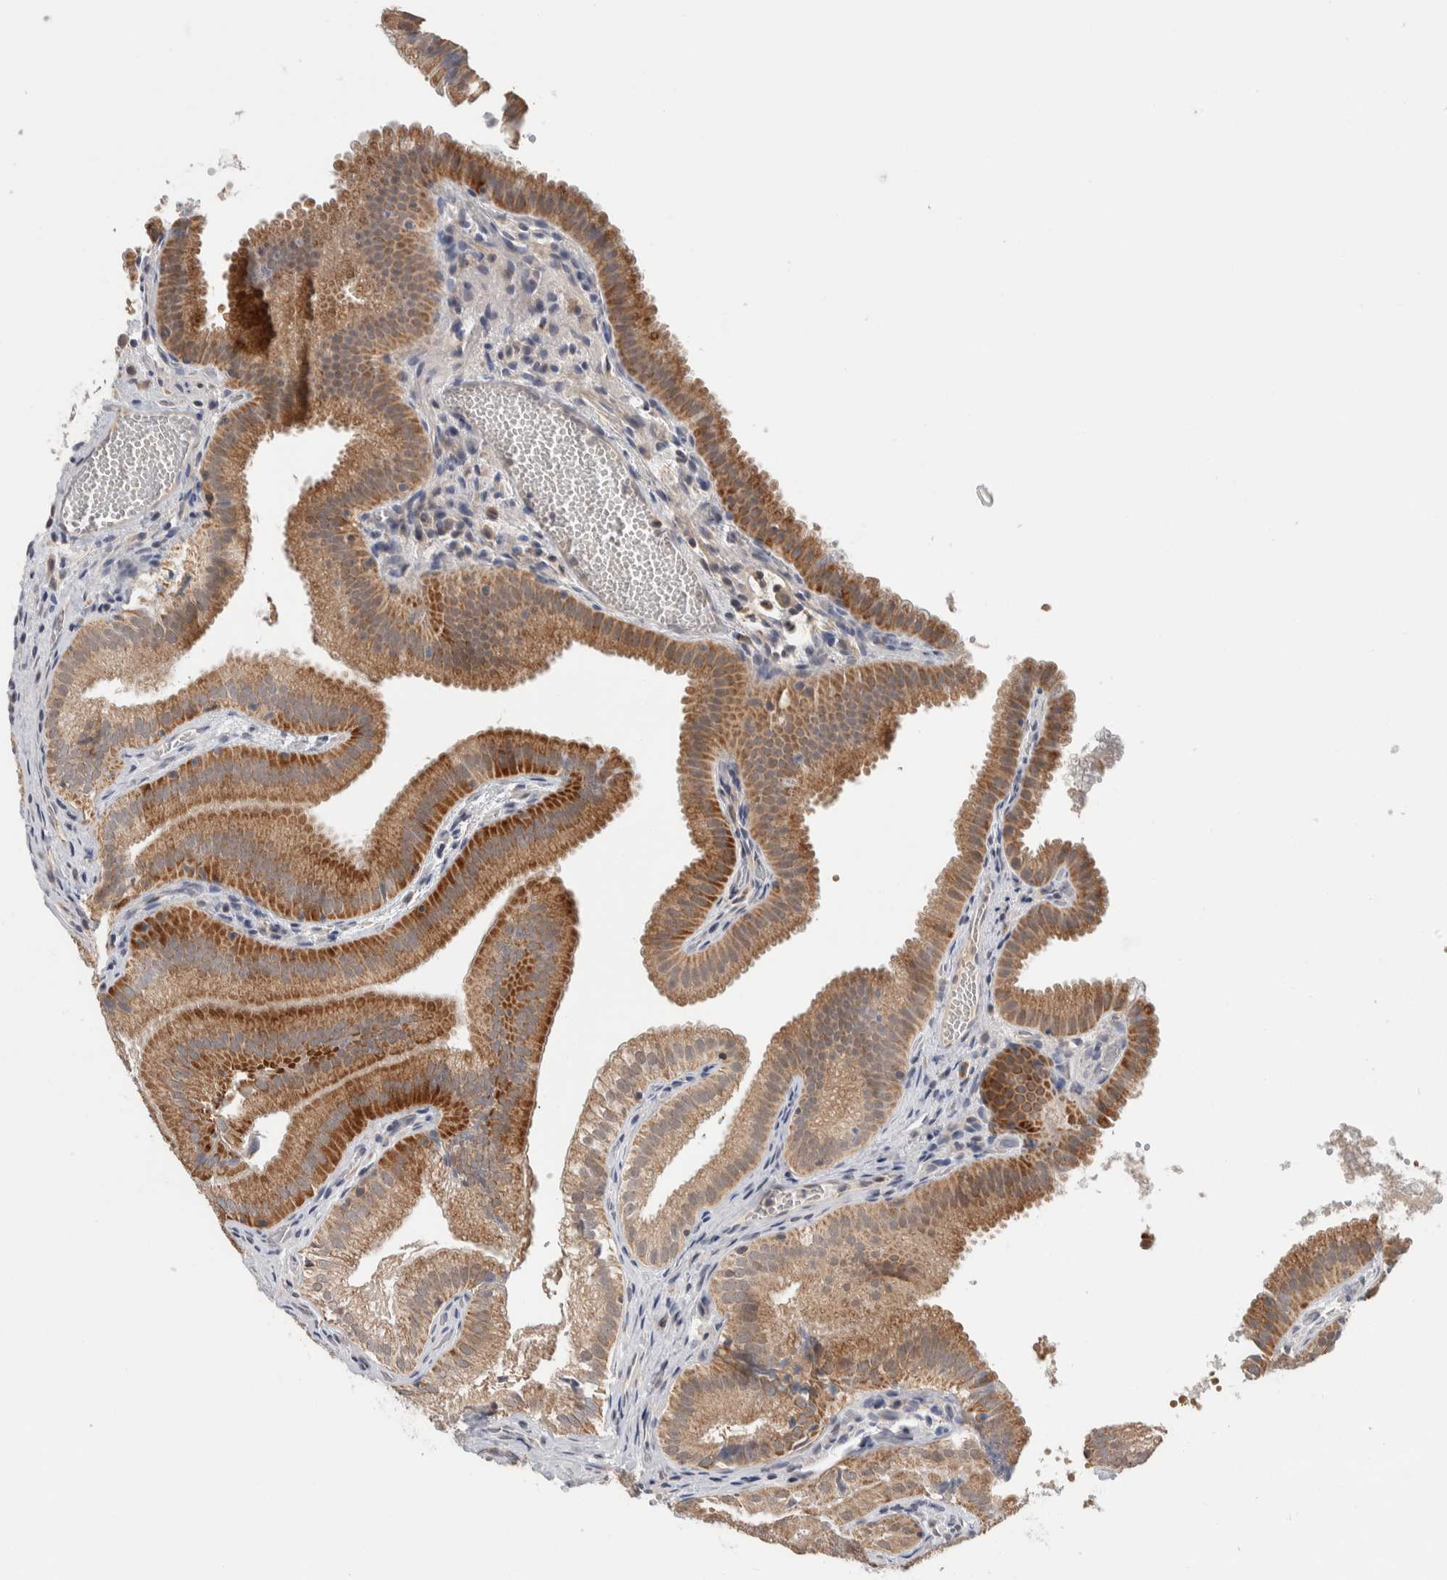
{"staining": {"intensity": "moderate", "quantity": ">75%", "location": "cytoplasmic/membranous"}, "tissue": "gallbladder", "cell_type": "Glandular cells", "image_type": "normal", "snomed": [{"axis": "morphology", "description": "Normal tissue, NOS"}, {"axis": "topography", "description": "Gallbladder"}], "caption": "Approximately >75% of glandular cells in normal gallbladder reveal moderate cytoplasmic/membranous protein positivity as visualized by brown immunohistochemical staining.", "gene": "SHPK", "patient": {"sex": "female", "age": 30}}